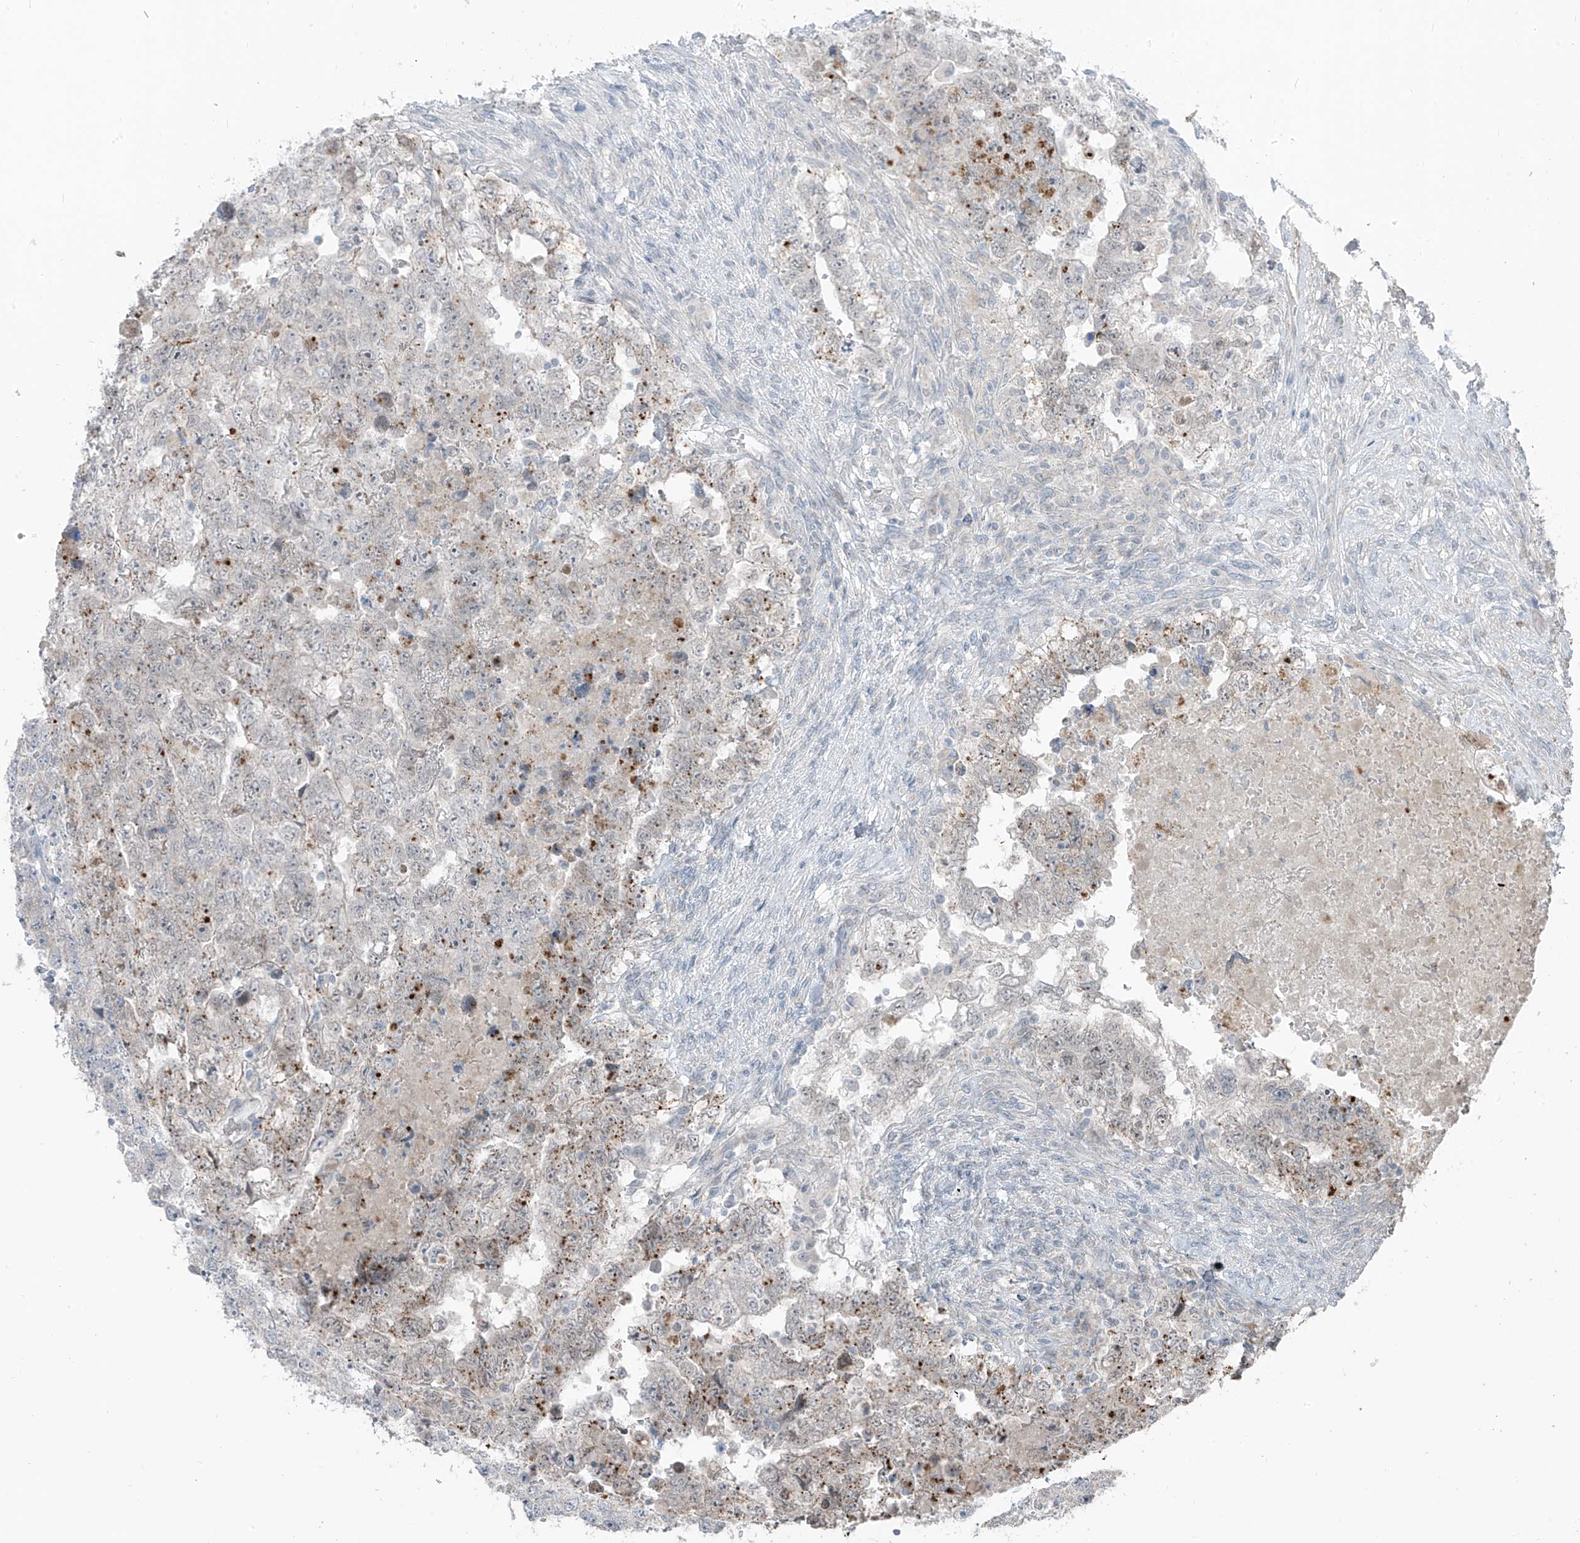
{"staining": {"intensity": "moderate", "quantity": "25%-75%", "location": "cytoplasmic/membranous"}, "tissue": "testis cancer", "cell_type": "Tumor cells", "image_type": "cancer", "snomed": [{"axis": "morphology", "description": "Carcinoma, Embryonal, NOS"}, {"axis": "topography", "description": "Testis"}], "caption": "The immunohistochemical stain shows moderate cytoplasmic/membranous expression in tumor cells of testis embryonal carcinoma tissue.", "gene": "PRDM6", "patient": {"sex": "male", "age": 36}}